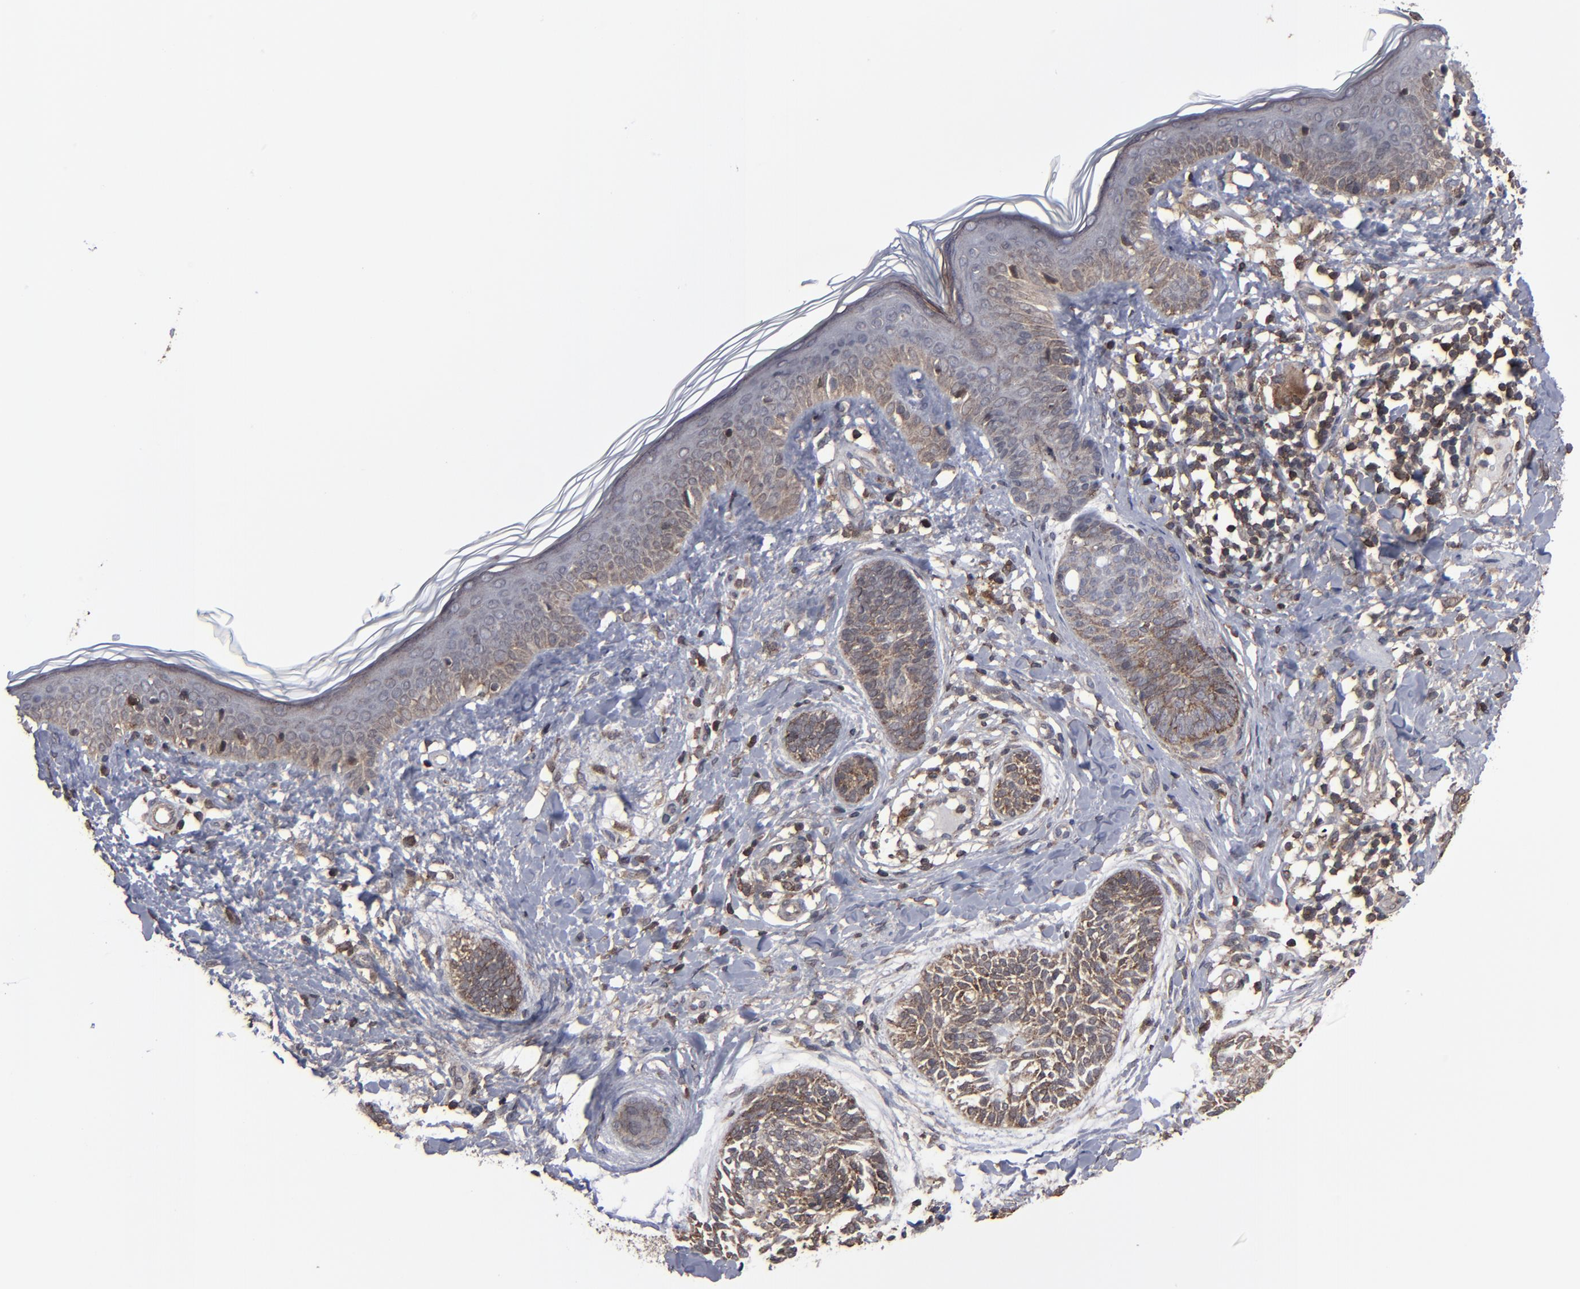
{"staining": {"intensity": "moderate", "quantity": ">75%", "location": "cytoplasmic/membranous"}, "tissue": "skin cancer", "cell_type": "Tumor cells", "image_type": "cancer", "snomed": [{"axis": "morphology", "description": "Normal tissue, NOS"}, {"axis": "morphology", "description": "Basal cell carcinoma"}, {"axis": "topography", "description": "Skin"}], "caption": "Protein expression analysis of human basal cell carcinoma (skin) reveals moderate cytoplasmic/membranous staining in approximately >75% of tumor cells. The staining was performed using DAB (3,3'-diaminobenzidine) to visualize the protein expression in brown, while the nuclei were stained in blue with hematoxylin (Magnification: 20x).", "gene": "KIAA2026", "patient": {"sex": "male", "age": 63}}